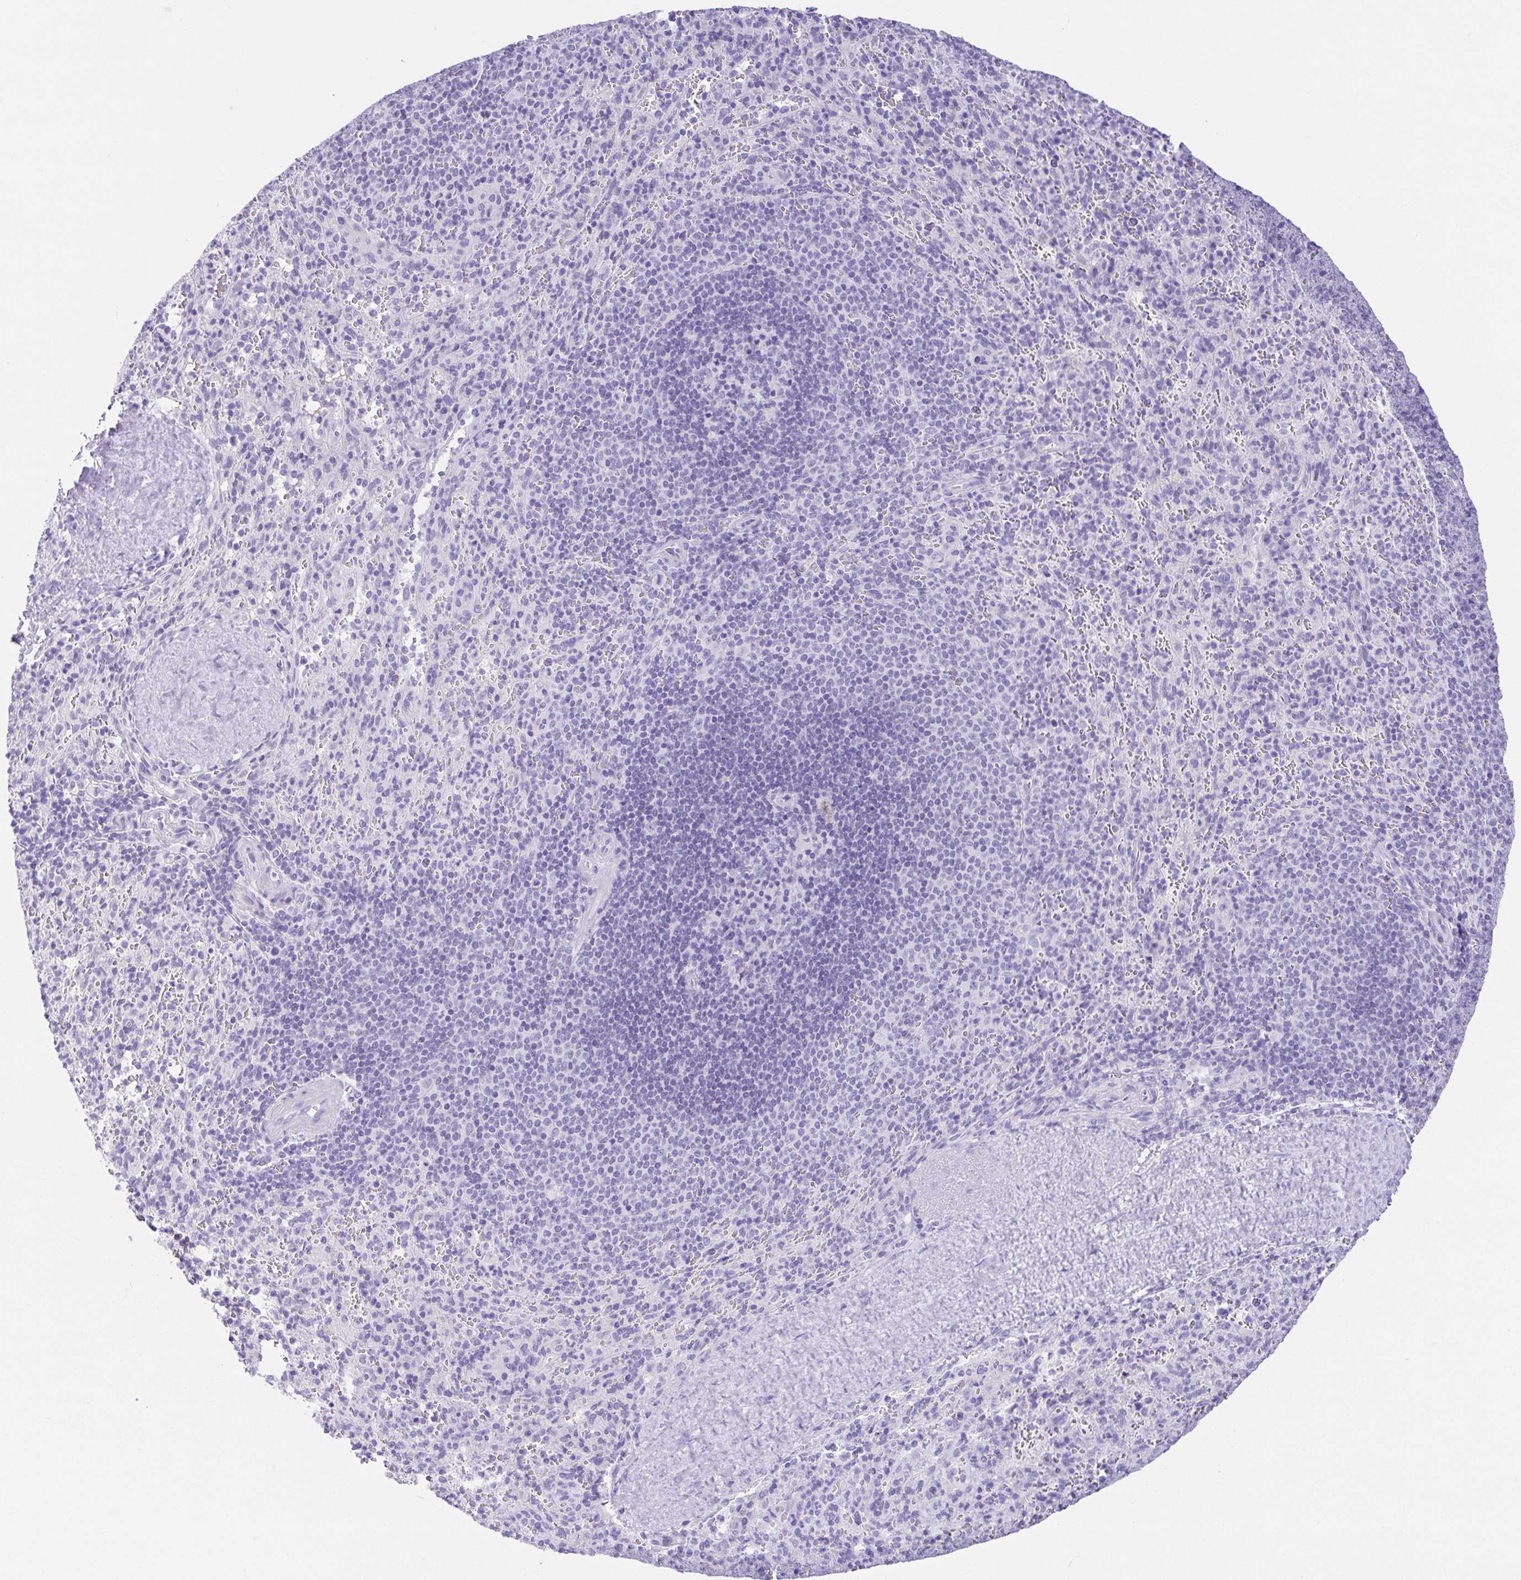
{"staining": {"intensity": "negative", "quantity": "none", "location": "none"}, "tissue": "spleen", "cell_type": "Cells in red pulp", "image_type": "normal", "snomed": [{"axis": "morphology", "description": "Normal tissue, NOS"}, {"axis": "topography", "description": "Spleen"}], "caption": "This micrograph is of unremarkable spleen stained with immunohistochemistry to label a protein in brown with the nuclei are counter-stained blue. There is no expression in cells in red pulp.", "gene": "SPATA4", "patient": {"sex": "male", "age": 57}}